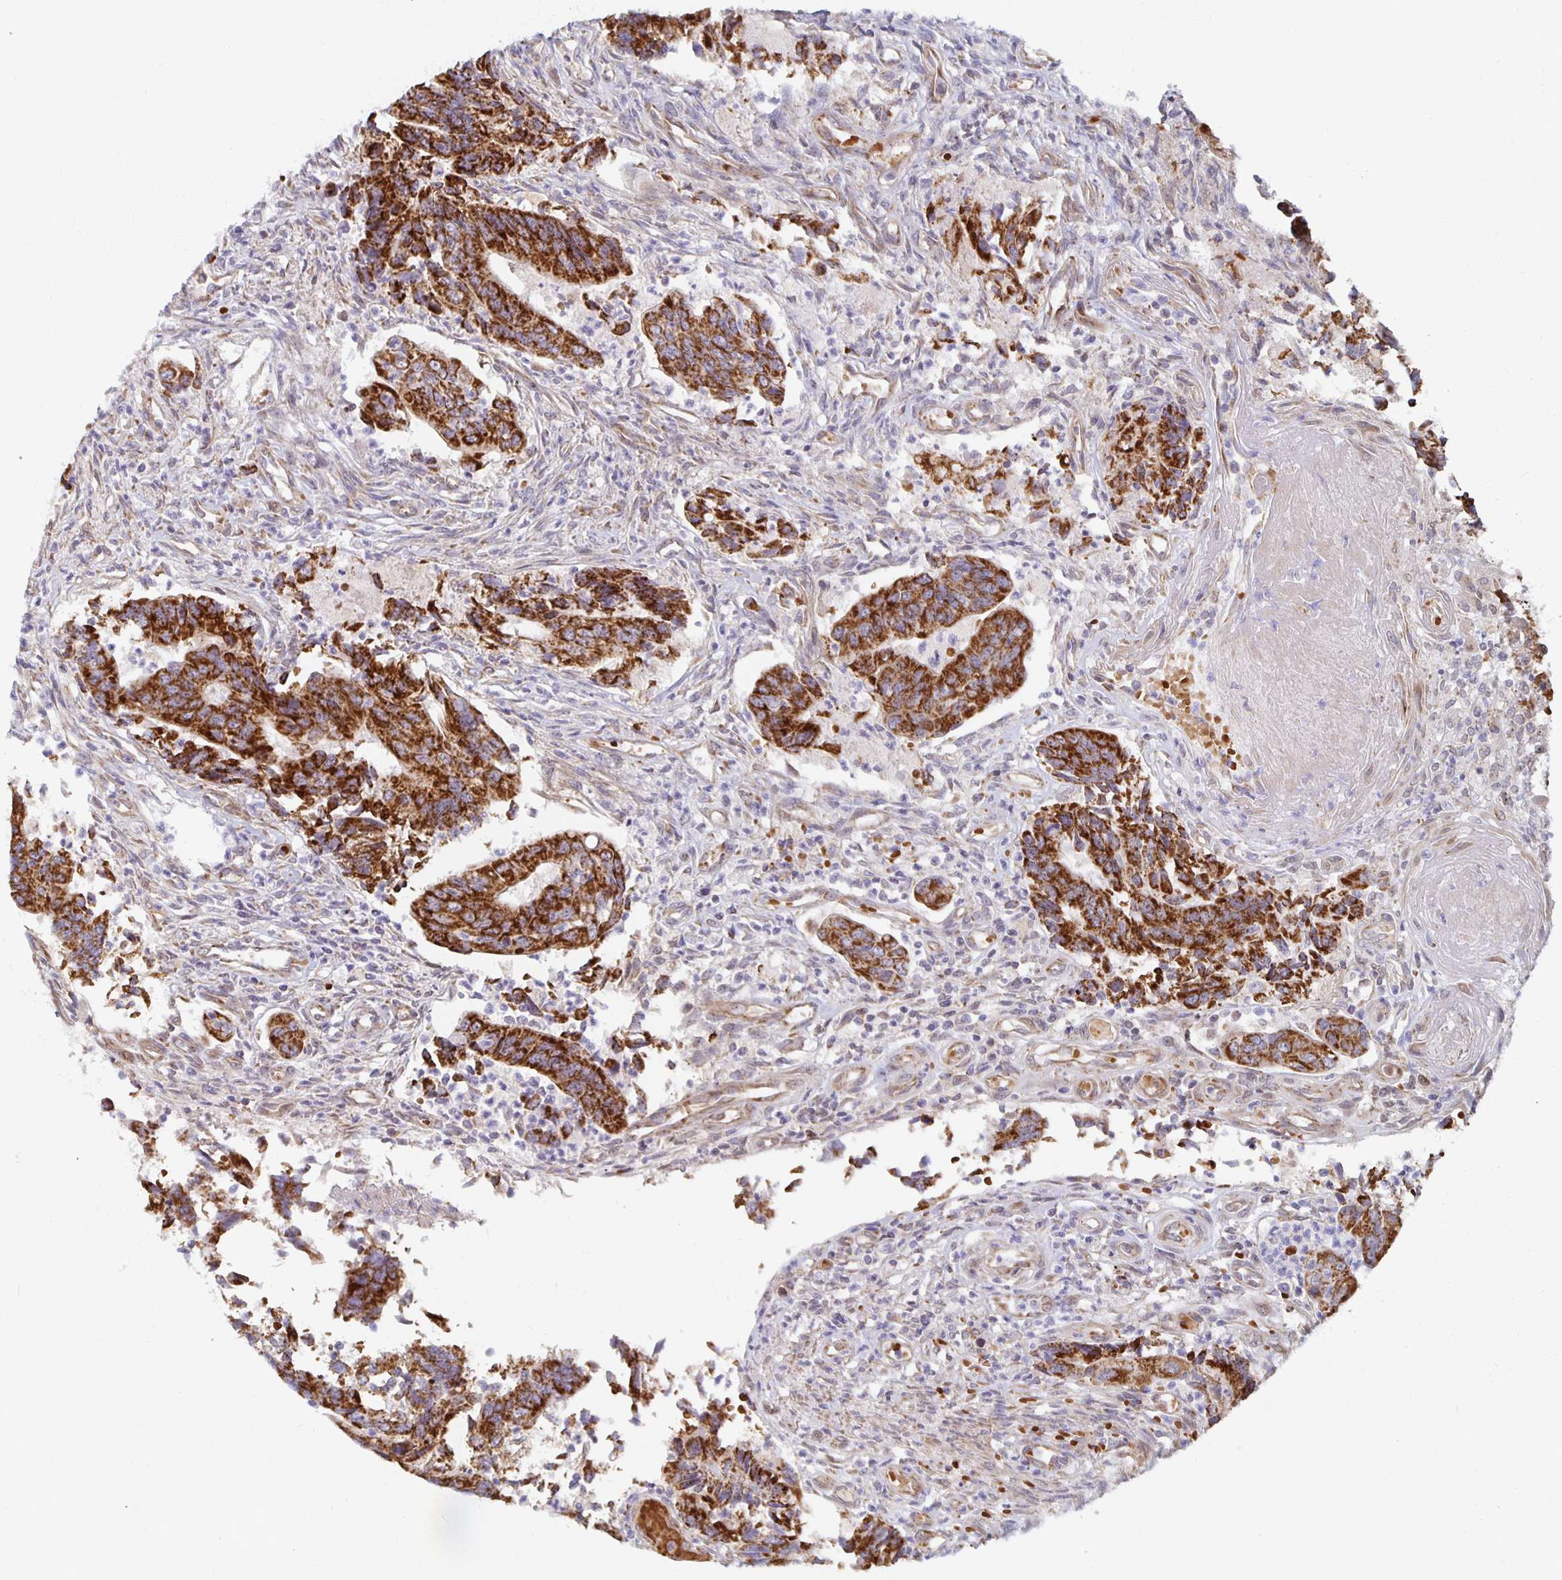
{"staining": {"intensity": "strong", "quantity": ">75%", "location": "cytoplasmic/membranous"}, "tissue": "colorectal cancer", "cell_type": "Tumor cells", "image_type": "cancer", "snomed": [{"axis": "morphology", "description": "Adenocarcinoma, NOS"}, {"axis": "topography", "description": "Colon"}], "caption": "Immunohistochemistry photomicrograph of human colorectal cancer (adenocarcinoma) stained for a protein (brown), which shows high levels of strong cytoplasmic/membranous expression in approximately >75% of tumor cells.", "gene": "MRPL28", "patient": {"sex": "female", "age": 67}}